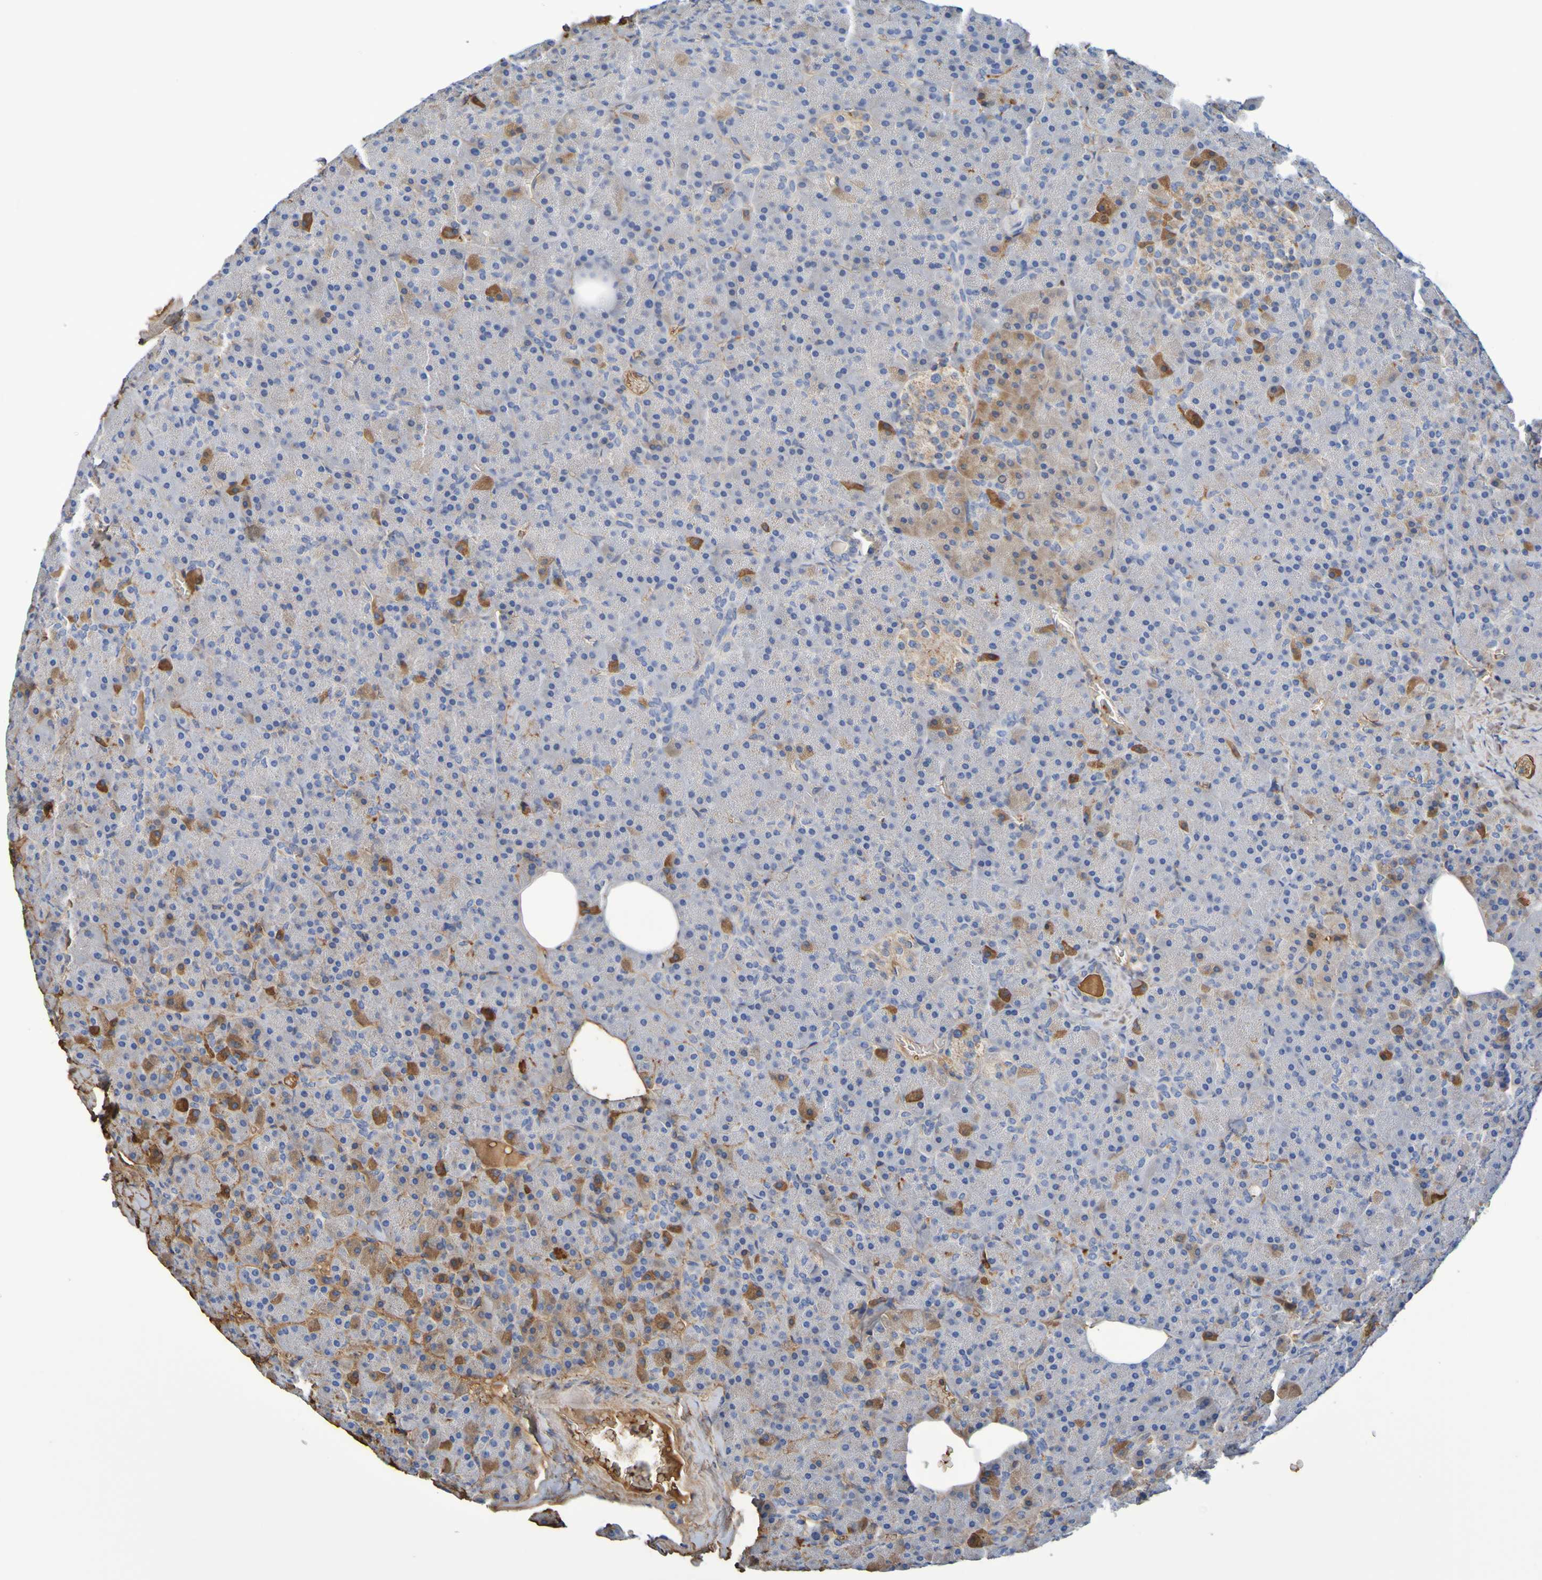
{"staining": {"intensity": "moderate", "quantity": "<25%", "location": "cytoplasmic/membranous"}, "tissue": "pancreas", "cell_type": "Exocrine glandular cells", "image_type": "normal", "snomed": [{"axis": "morphology", "description": "Normal tissue, NOS"}, {"axis": "topography", "description": "Pancreas"}], "caption": "Moderate cytoplasmic/membranous staining is identified in approximately <25% of exocrine glandular cells in normal pancreas. The protein of interest is shown in brown color, while the nuclei are stained blue.", "gene": "GAB3", "patient": {"sex": "female", "age": 35}}